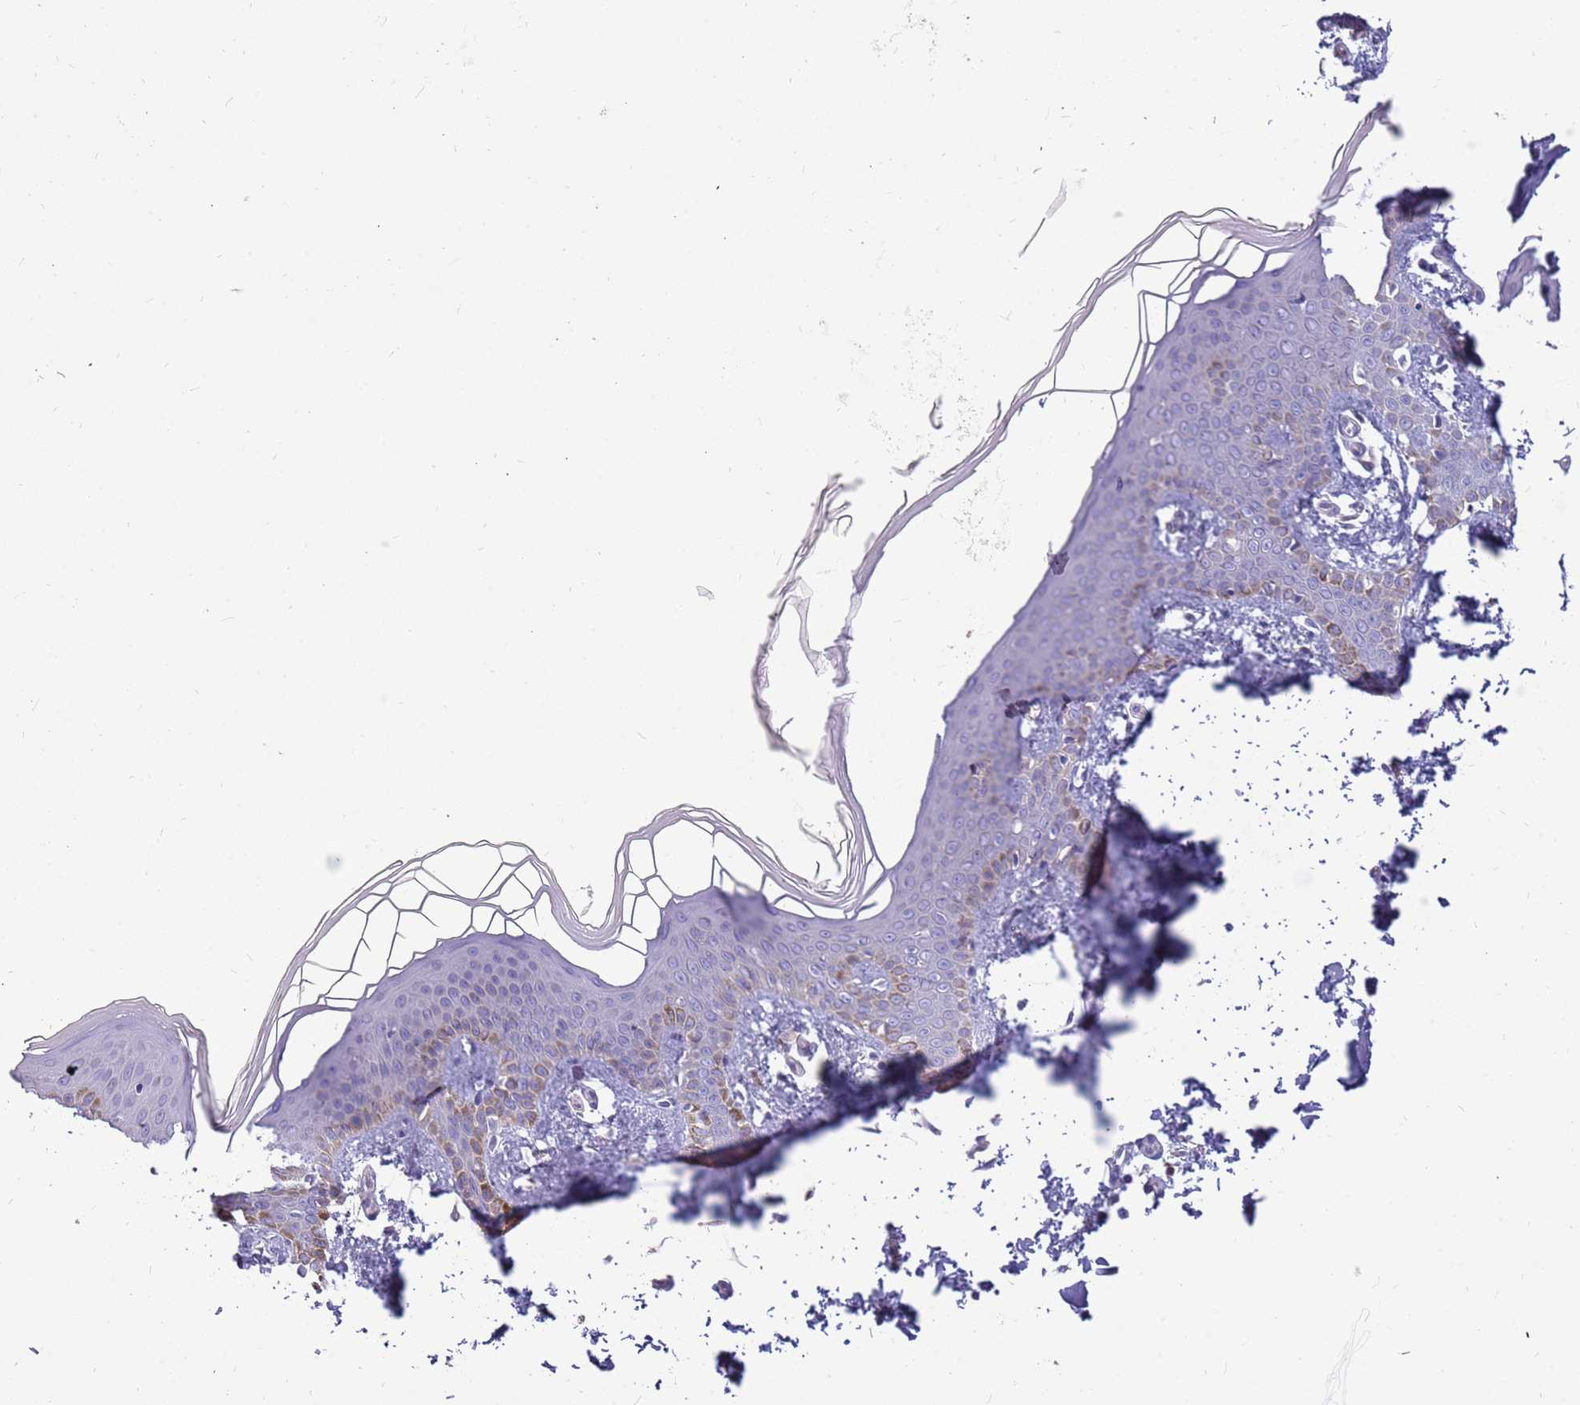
{"staining": {"intensity": "negative", "quantity": "none", "location": "none"}, "tissue": "skin", "cell_type": "Fibroblasts", "image_type": "normal", "snomed": [{"axis": "morphology", "description": "Normal tissue, NOS"}, {"axis": "topography", "description": "Skin"}], "caption": "DAB (3,3'-diaminobenzidine) immunohistochemical staining of benign skin displays no significant positivity in fibroblasts.", "gene": "RHCG", "patient": {"sex": "male", "age": 36}}